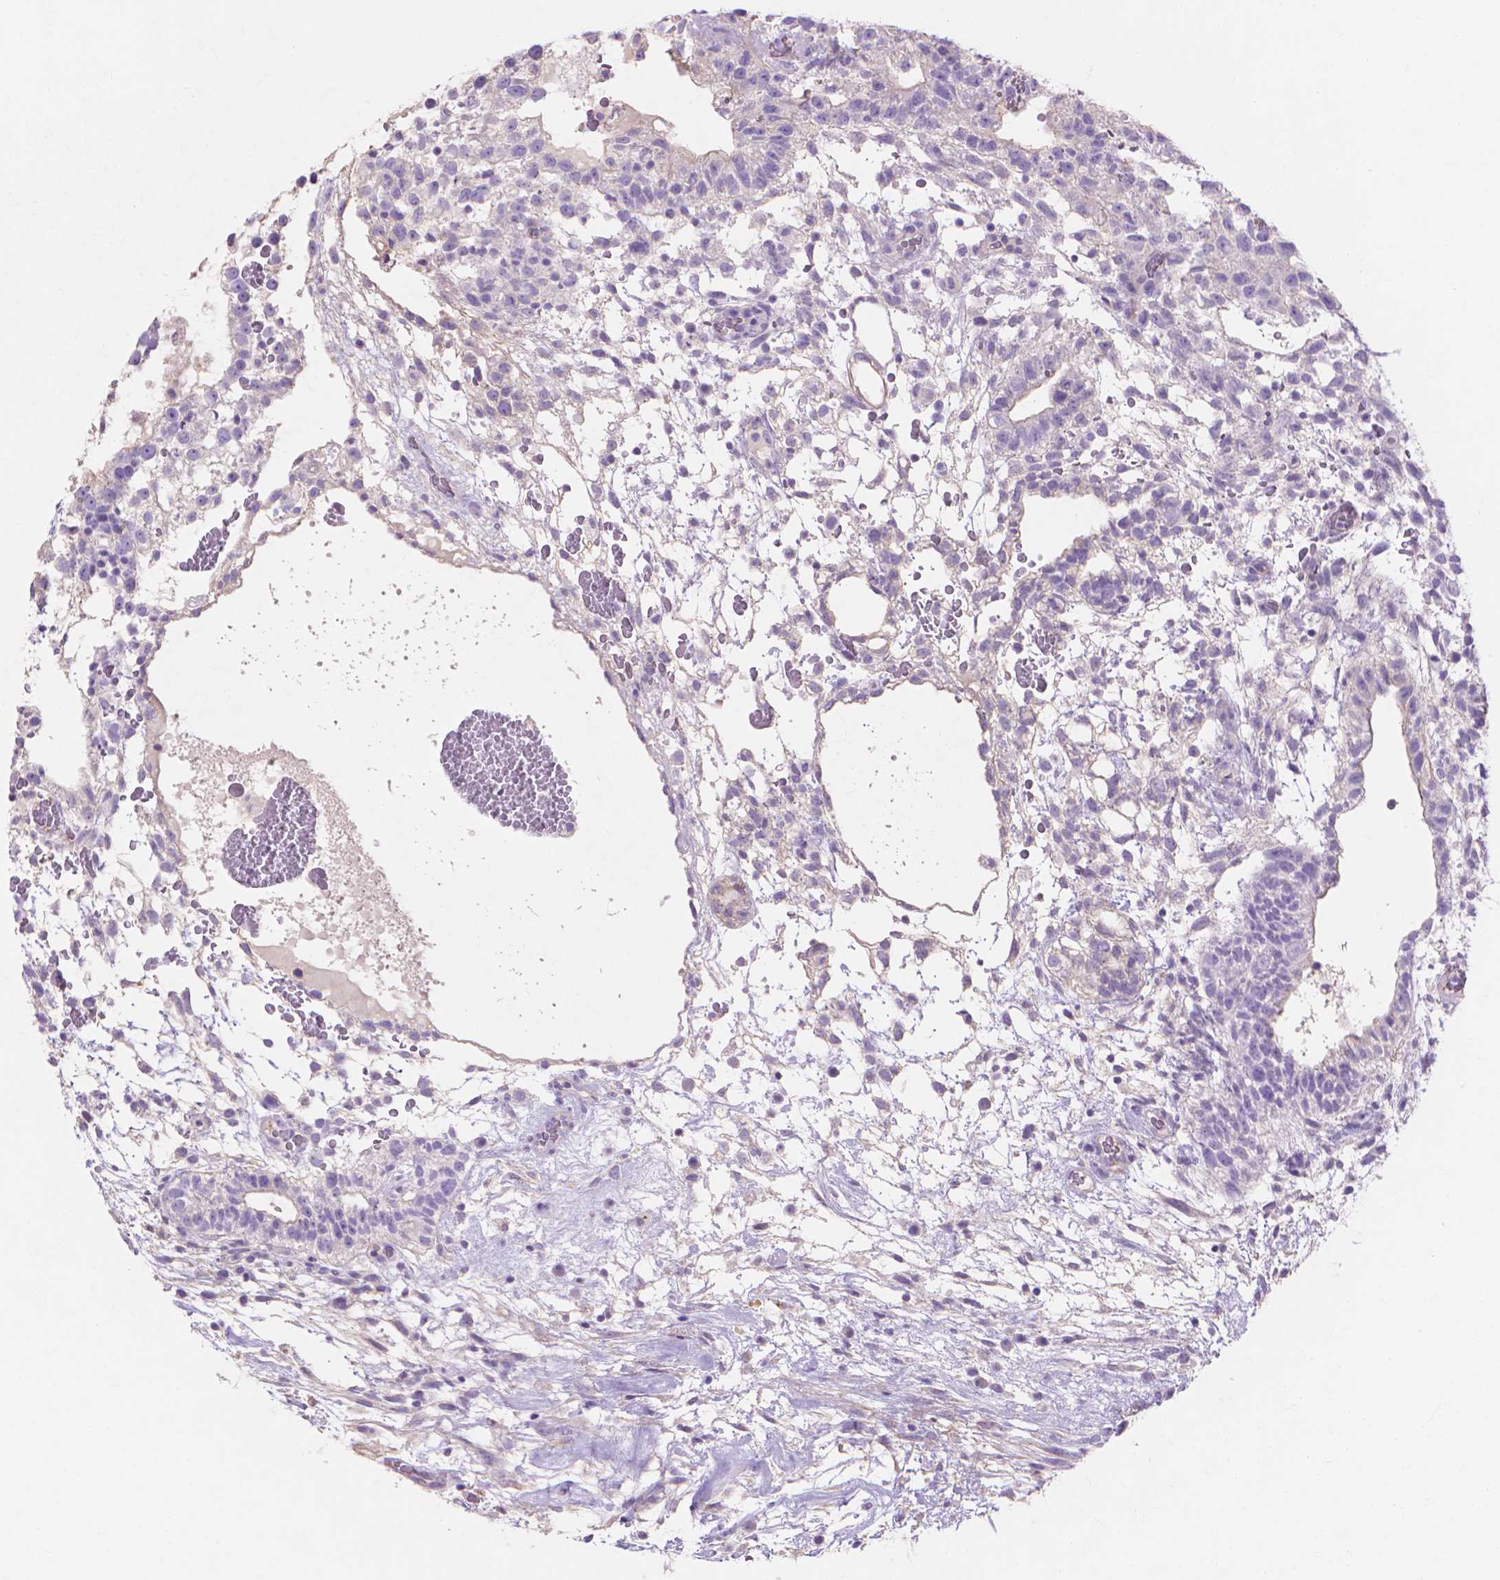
{"staining": {"intensity": "negative", "quantity": "none", "location": "none"}, "tissue": "testis cancer", "cell_type": "Tumor cells", "image_type": "cancer", "snomed": [{"axis": "morphology", "description": "Normal tissue, NOS"}, {"axis": "morphology", "description": "Carcinoma, Embryonal, NOS"}, {"axis": "topography", "description": "Testis"}], "caption": "This is a histopathology image of immunohistochemistry (IHC) staining of testis cancer (embryonal carcinoma), which shows no staining in tumor cells.", "gene": "MBLAC1", "patient": {"sex": "male", "age": 32}}